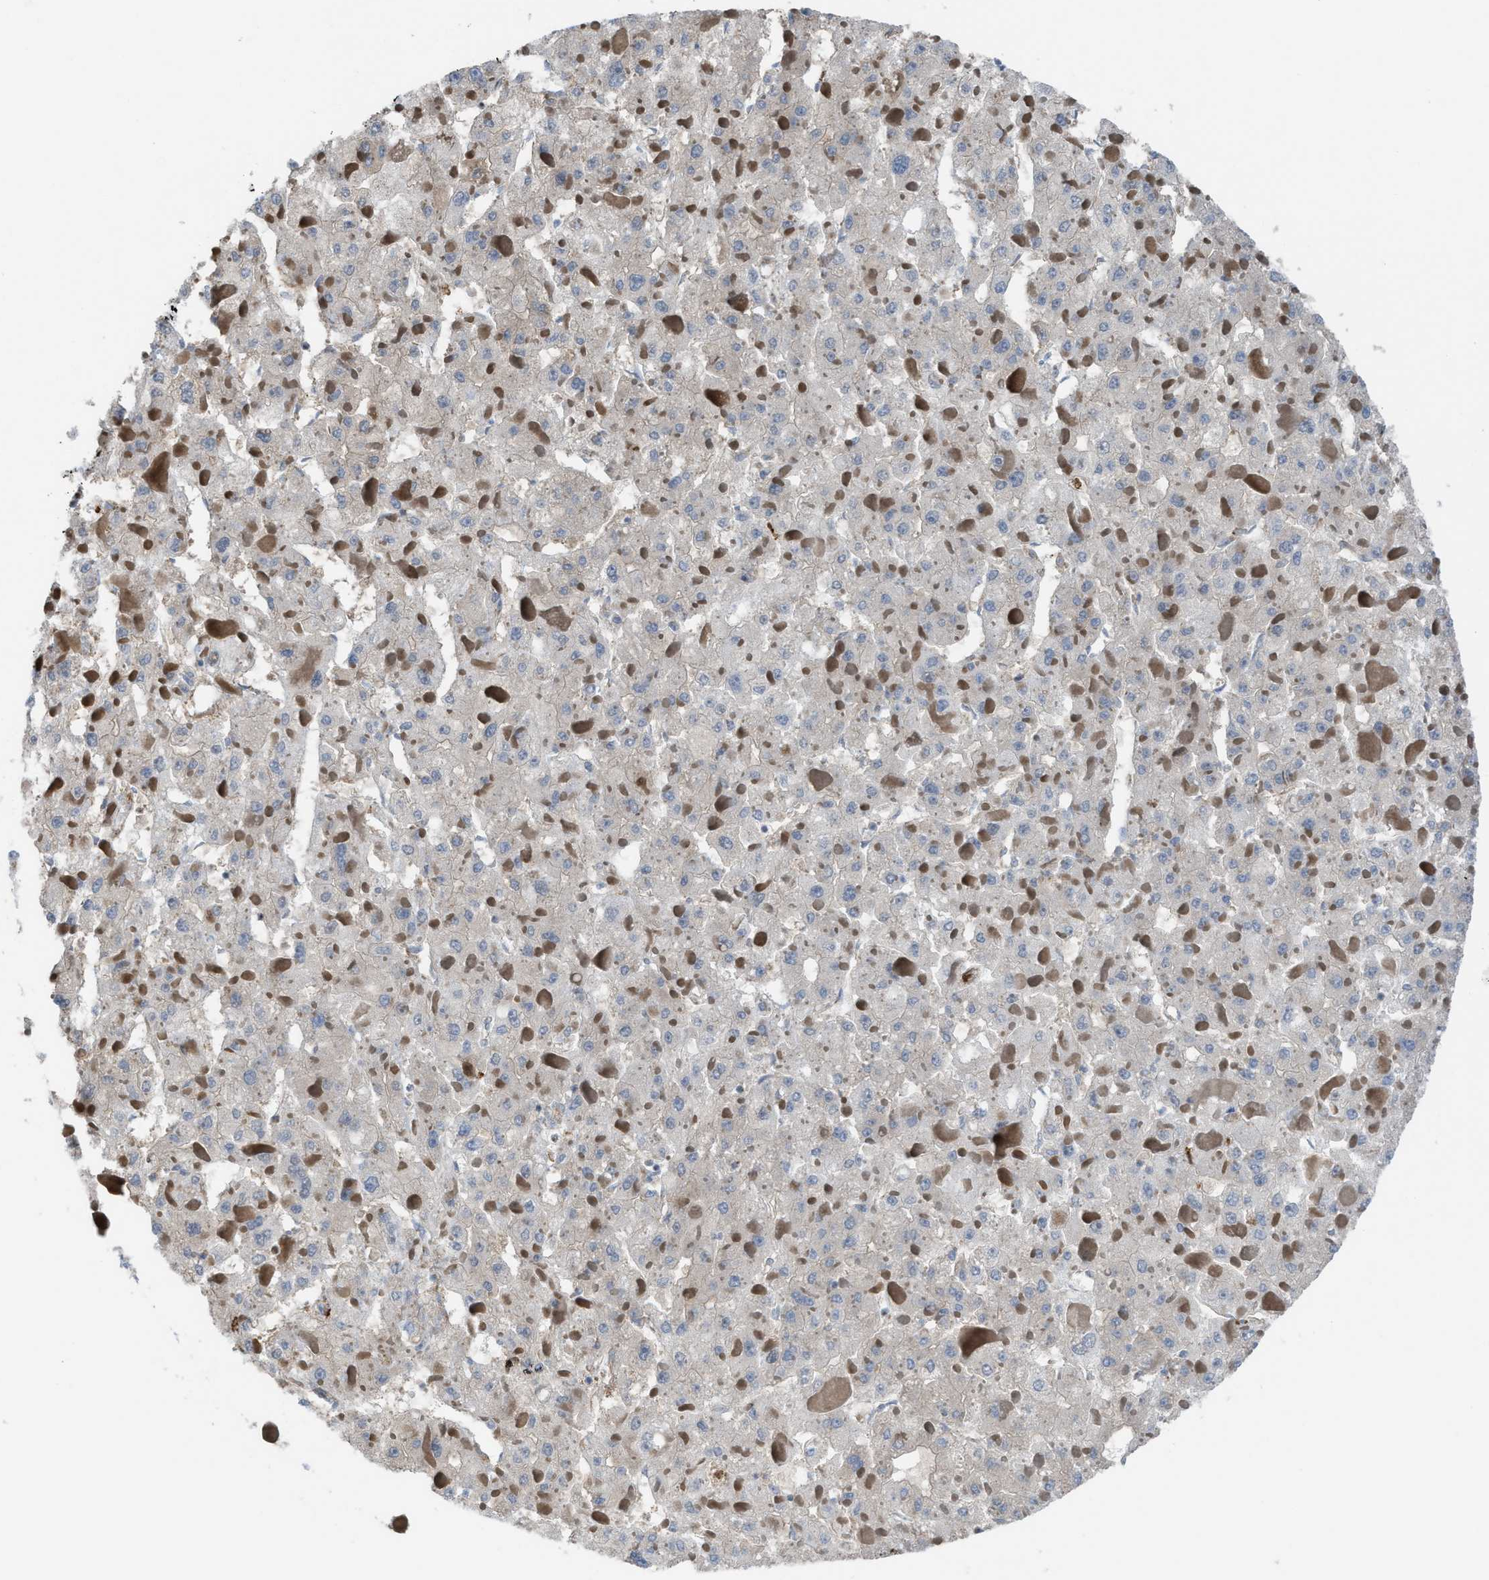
{"staining": {"intensity": "negative", "quantity": "none", "location": "none"}, "tissue": "liver cancer", "cell_type": "Tumor cells", "image_type": "cancer", "snomed": [{"axis": "morphology", "description": "Carcinoma, Hepatocellular, NOS"}, {"axis": "topography", "description": "Liver"}], "caption": "High magnification brightfield microscopy of liver hepatocellular carcinoma stained with DAB (3,3'-diaminobenzidine) (brown) and counterstained with hematoxylin (blue): tumor cells show no significant expression. Nuclei are stained in blue.", "gene": "PLAA", "patient": {"sex": "female", "age": 73}}